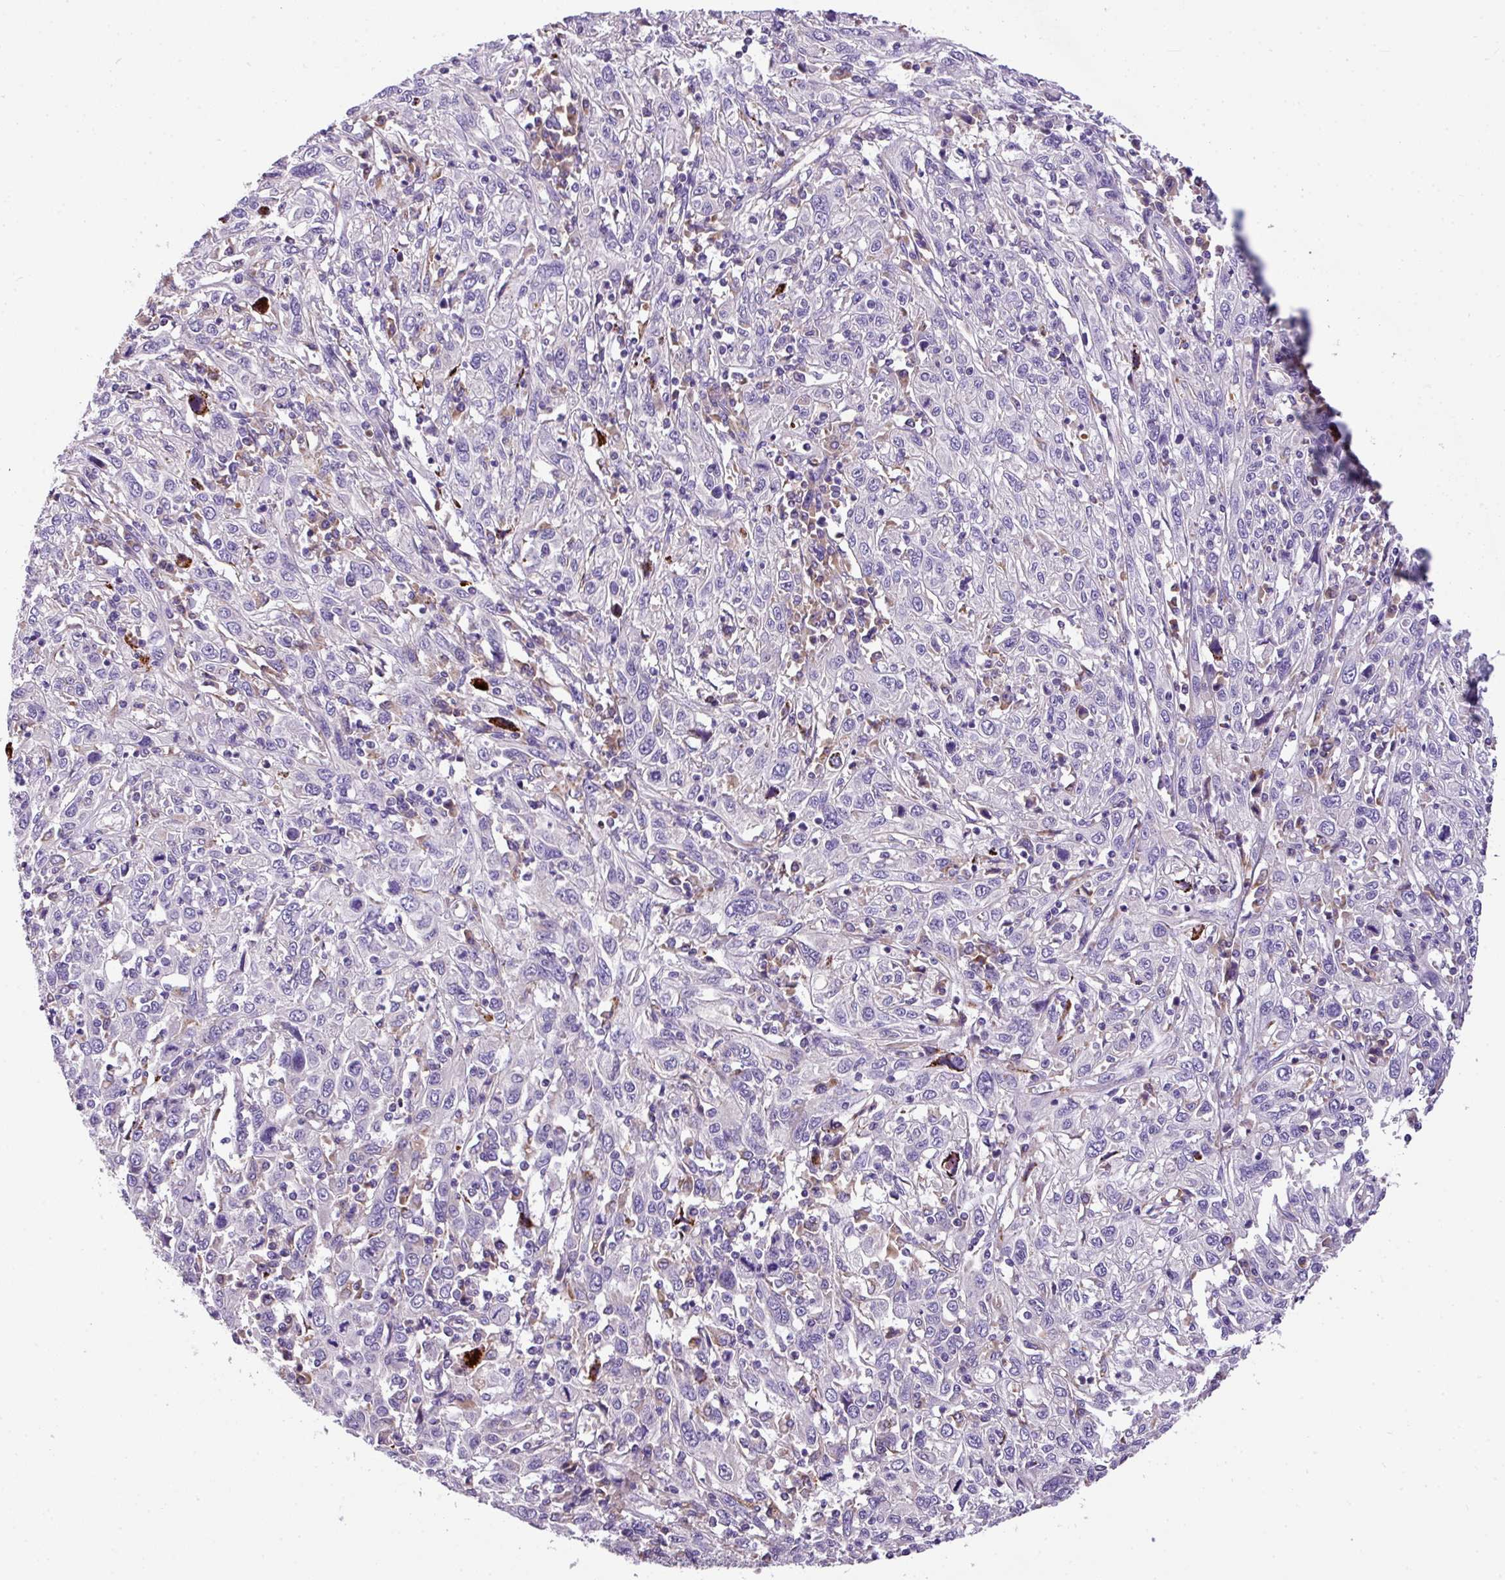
{"staining": {"intensity": "negative", "quantity": "none", "location": "none"}, "tissue": "cervical cancer", "cell_type": "Tumor cells", "image_type": "cancer", "snomed": [{"axis": "morphology", "description": "Squamous cell carcinoma, NOS"}, {"axis": "topography", "description": "Cervix"}], "caption": "Tumor cells show no significant protein staining in cervical cancer. (Immunohistochemistry, brightfield microscopy, high magnification).", "gene": "ANXA2R", "patient": {"sex": "female", "age": 46}}